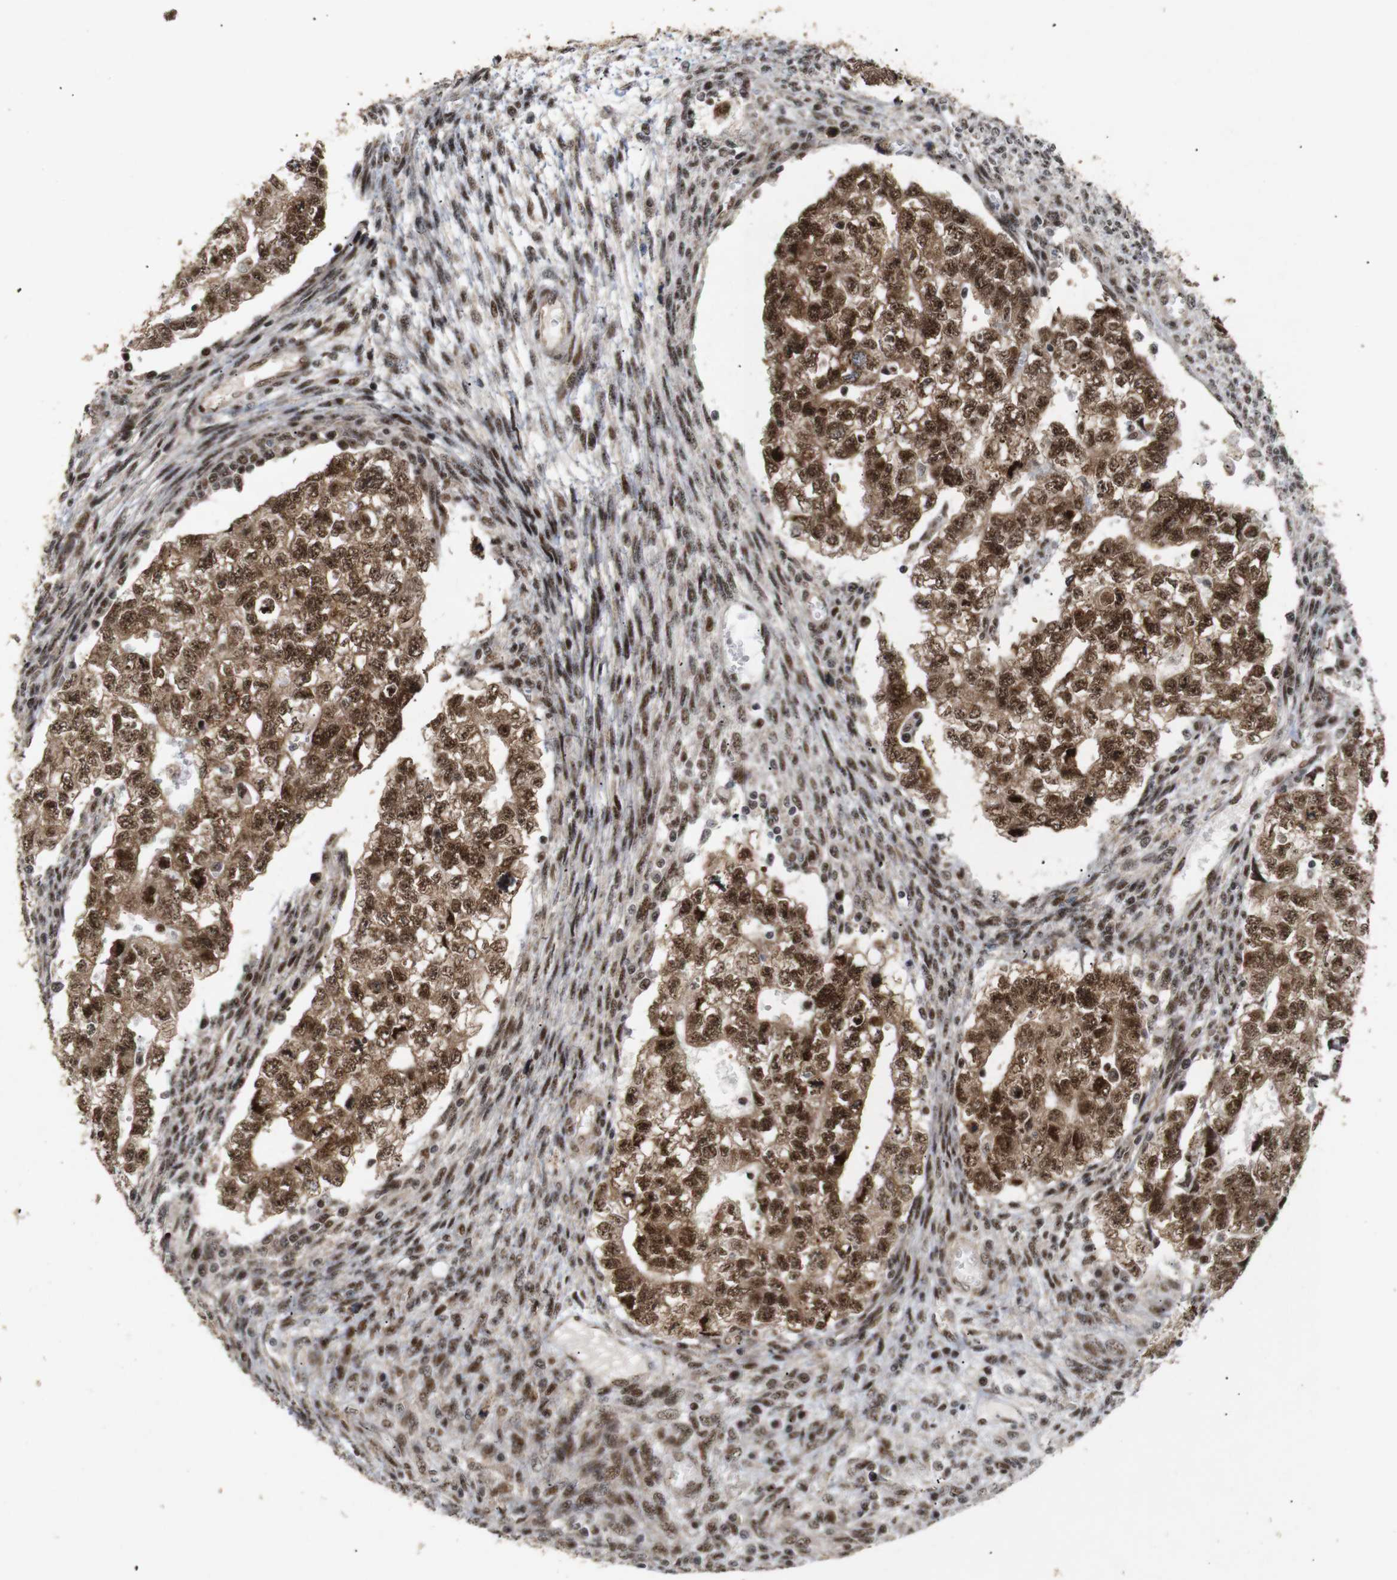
{"staining": {"intensity": "strong", "quantity": ">75%", "location": "cytoplasmic/membranous,nuclear"}, "tissue": "testis cancer", "cell_type": "Tumor cells", "image_type": "cancer", "snomed": [{"axis": "morphology", "description": "Seminoma, NOS"}, {"axis": "morphology", "description": "Carcinoma, Embryonal, NOS"}, {"axis": "topography", "description": "Testis"}], "caption": "IHC (DAB (3,3'-diaminobenzidine)) staining of testis cancer demonstrates strong cytoplasmic/membranous and nuclear protein positivity in about >75% of tumor cells.", "gene": "PYM1", "patient": {"sex": "male", "age": 38}}